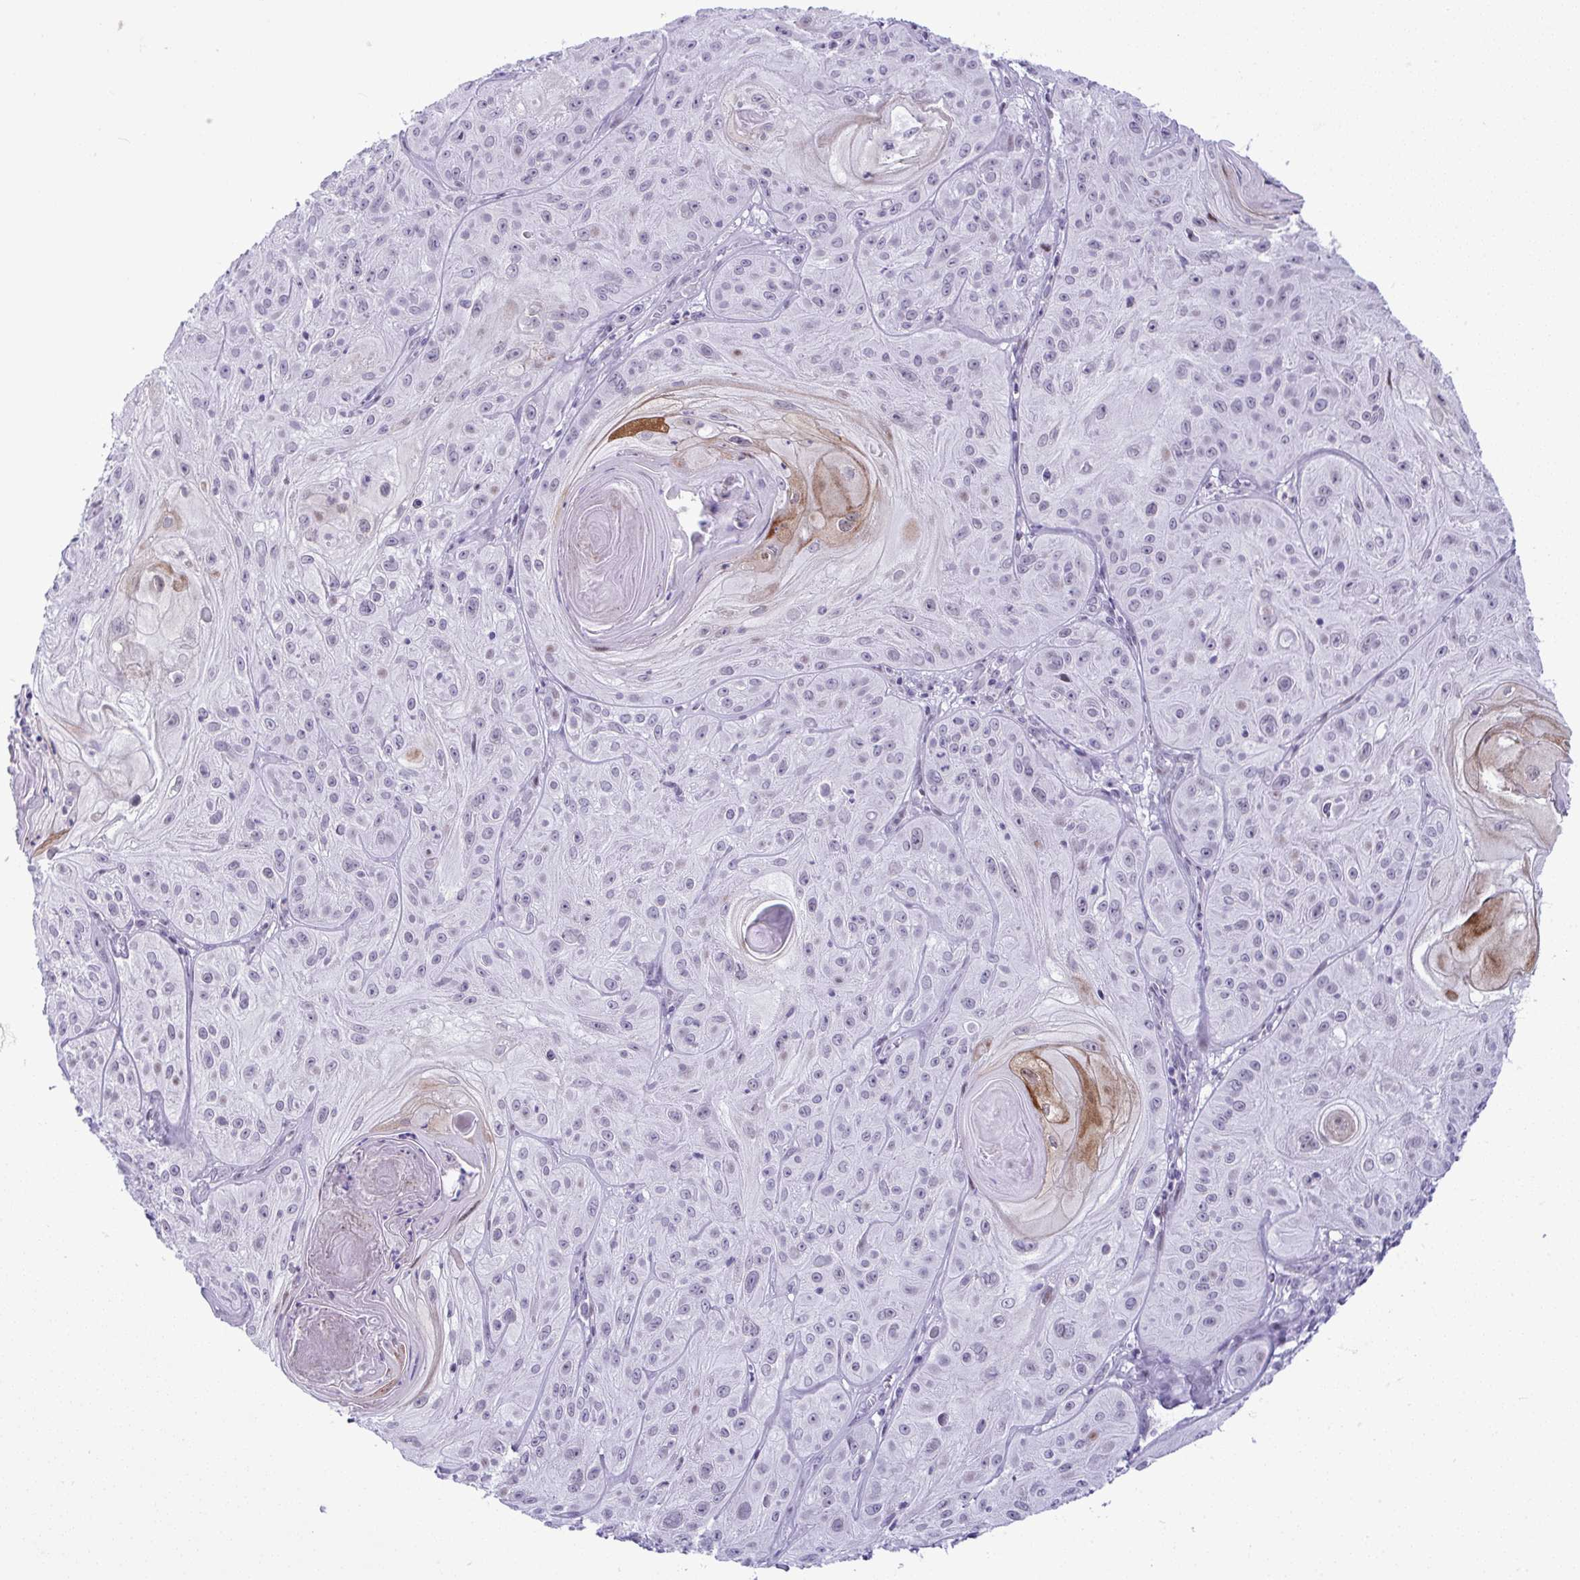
{"staining": {"intensity": "negative", "quantity": "none", "location": "none"}, "tissue": "skin cancer", "cell_type": "Tumor cells", "image_type": "cancer", "snomed": [{"axis": "morphology", "description": "Squamous cell carcinoma, NOS"}, {"axis": "topography", "description": "Skin"}], "caption": "Immunohistochemistry (IHC) of squamous cell carcinoma (skin) displays no staining in tumor cells.", "gene": "ZFHX3", "patient": {"sex": "male", "age": 85}}